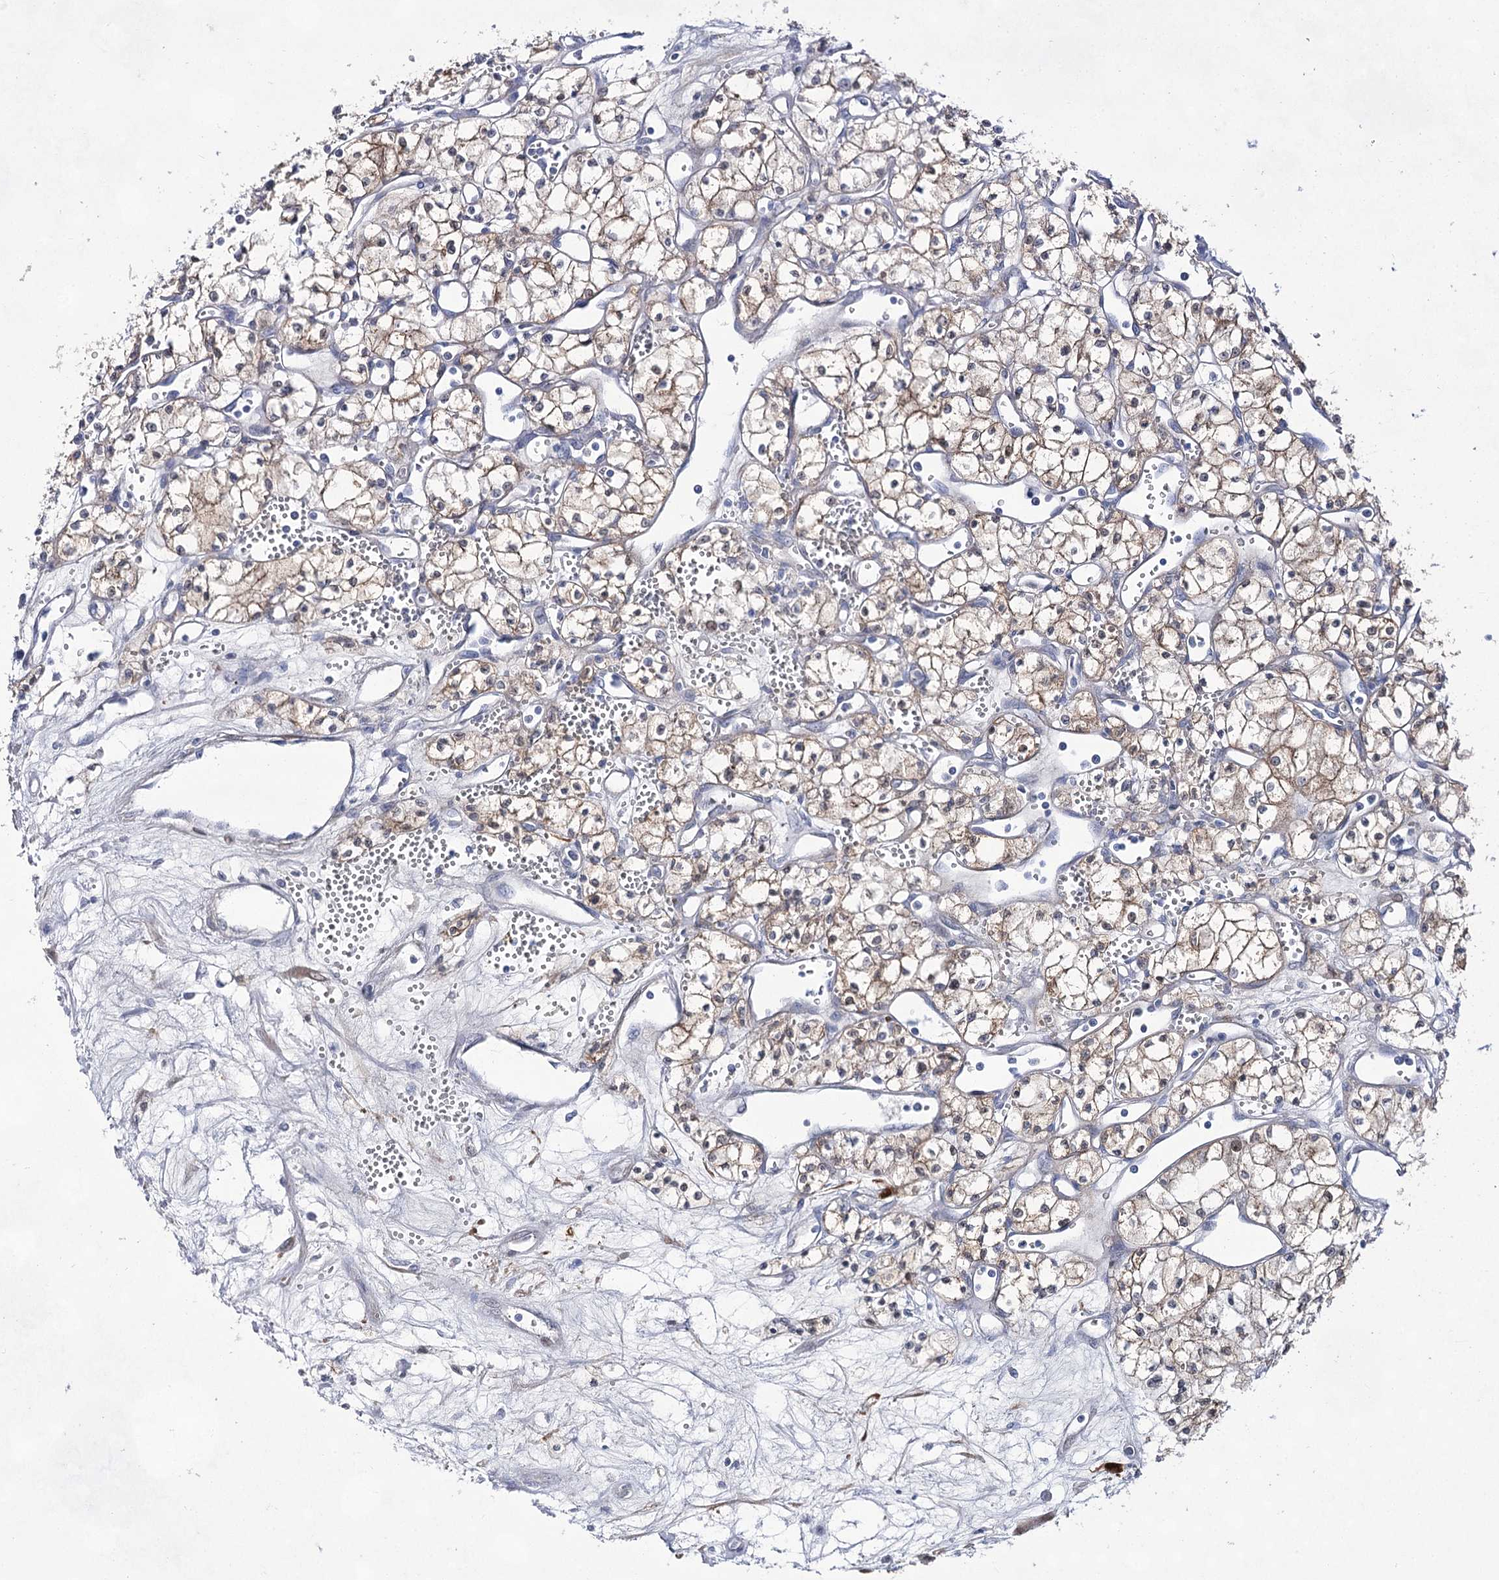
{"staining": {"intensity": "moderate", "quantity": ">75%", "location": "cytoplasmic/membranous"}, "tissue": "renal cancer", "cell_type": "Tumor cells", "image_type": "cancer", "snomed": [{"axis": "morphology", "description": "Adenocarcinoma, NOS"}, {"axis": "topography", "description": "Kidney"}], "caption": "High-power microscopy captured an immunohistochemistry (IHC) micrograph of renal cancer (adenocarcinoma), revealing moderate cytoplasmic/membranous staining in approximately >75% of tumor cells. The protein is shown in brown color, while the nuclei are stained blue.", "gene": "UGDH", "patient": {"sex": "male", "age": 59}}